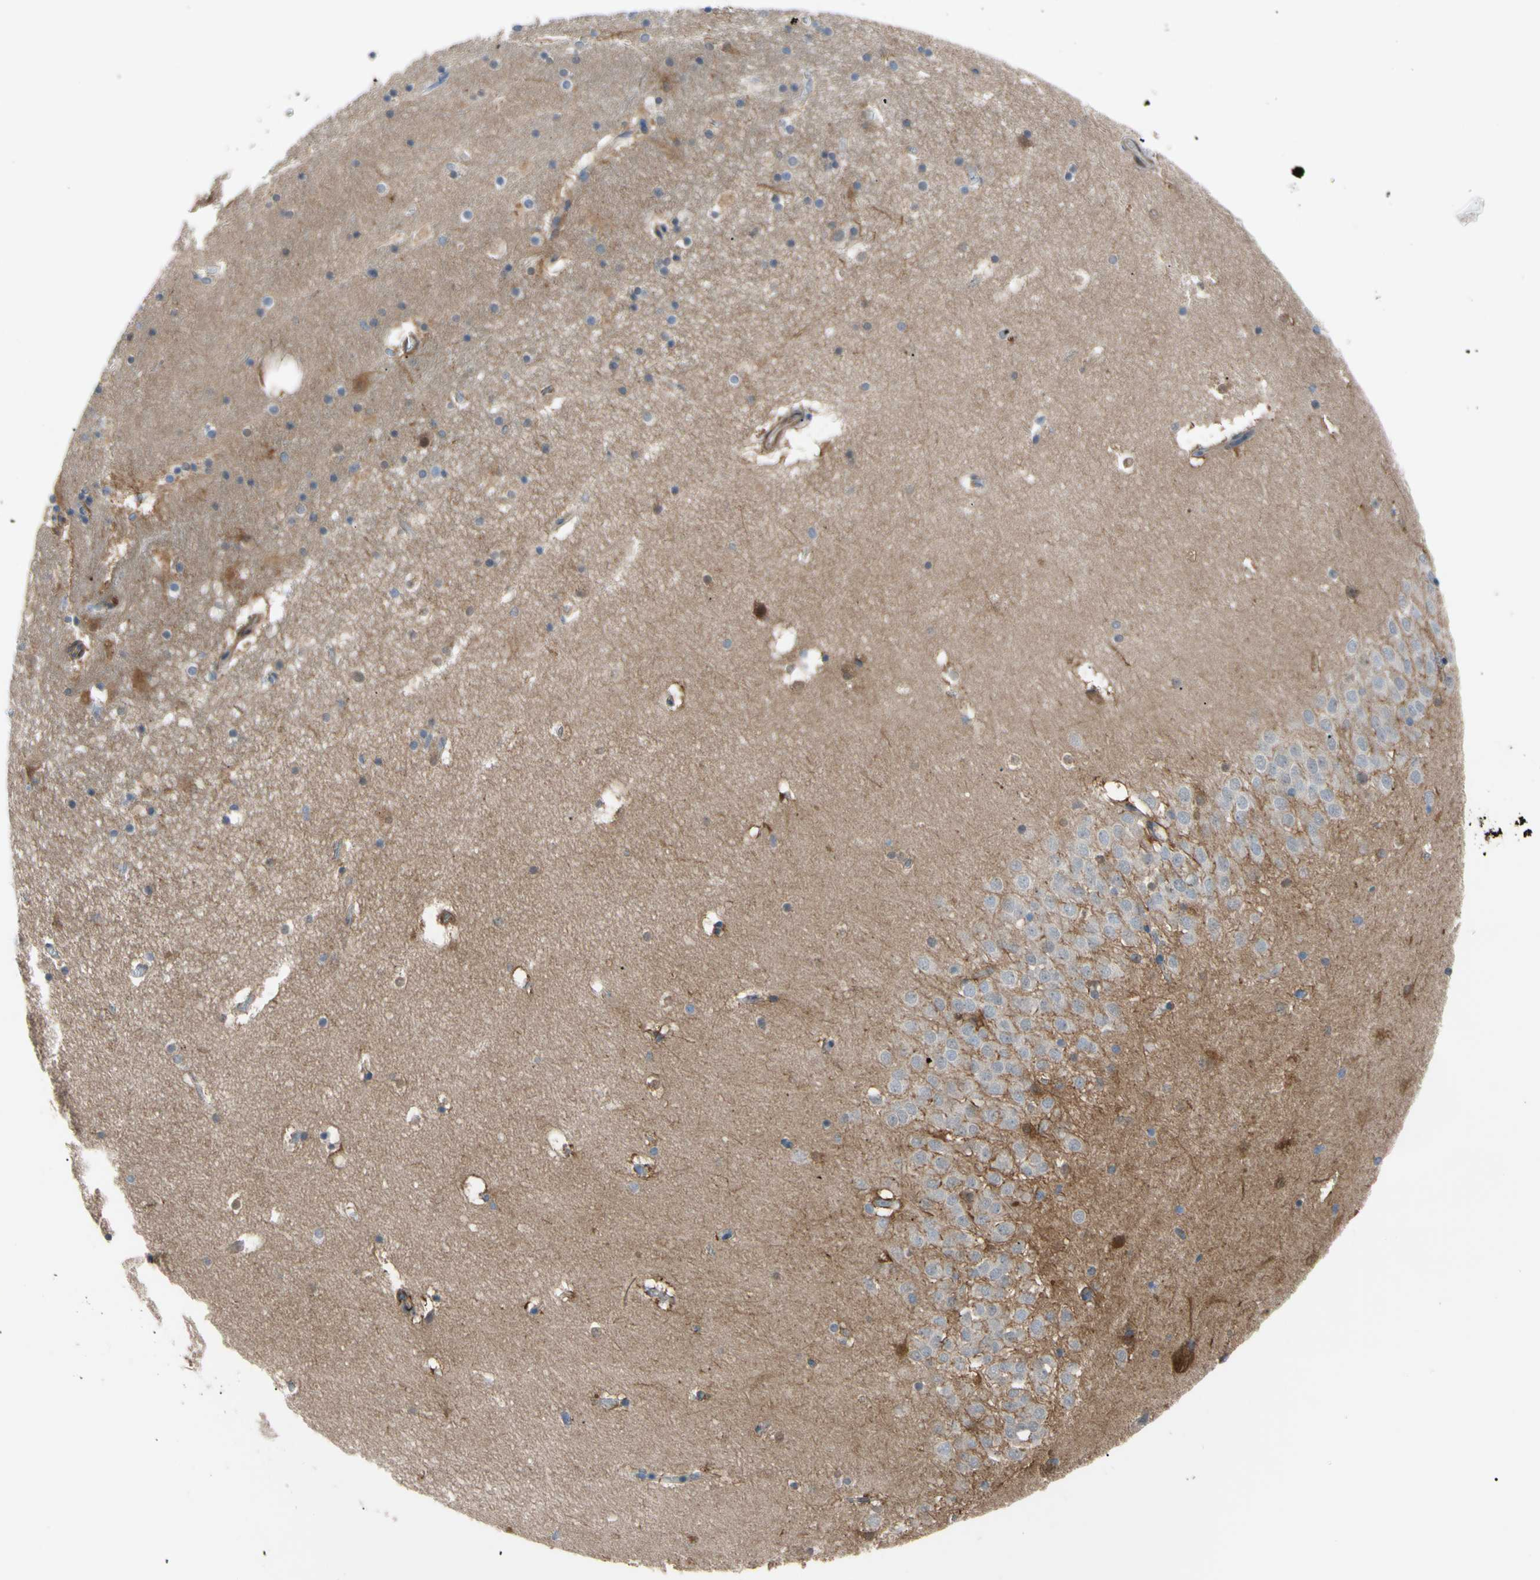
{"staining": {"intensity": "moderate", "quantity": "<25%", "location": "cytoplasmic/membranous"}, "tissue": "hippocampus", "cell_type": "Glial cells", "image_type": "normal", "snomed": [{"axis": "morphology", "description": "Normal tissue, NOS"}, {"axis": "topography", "description": "Hippocampus"}], "caption": "Protein expression analysis of benign hippocampus reveals moderate cytoplasmic/membranous staining in approximately <25% of glial cells.", "gene": "NOL3", "patient": {"sex": "male", "age": 45}}